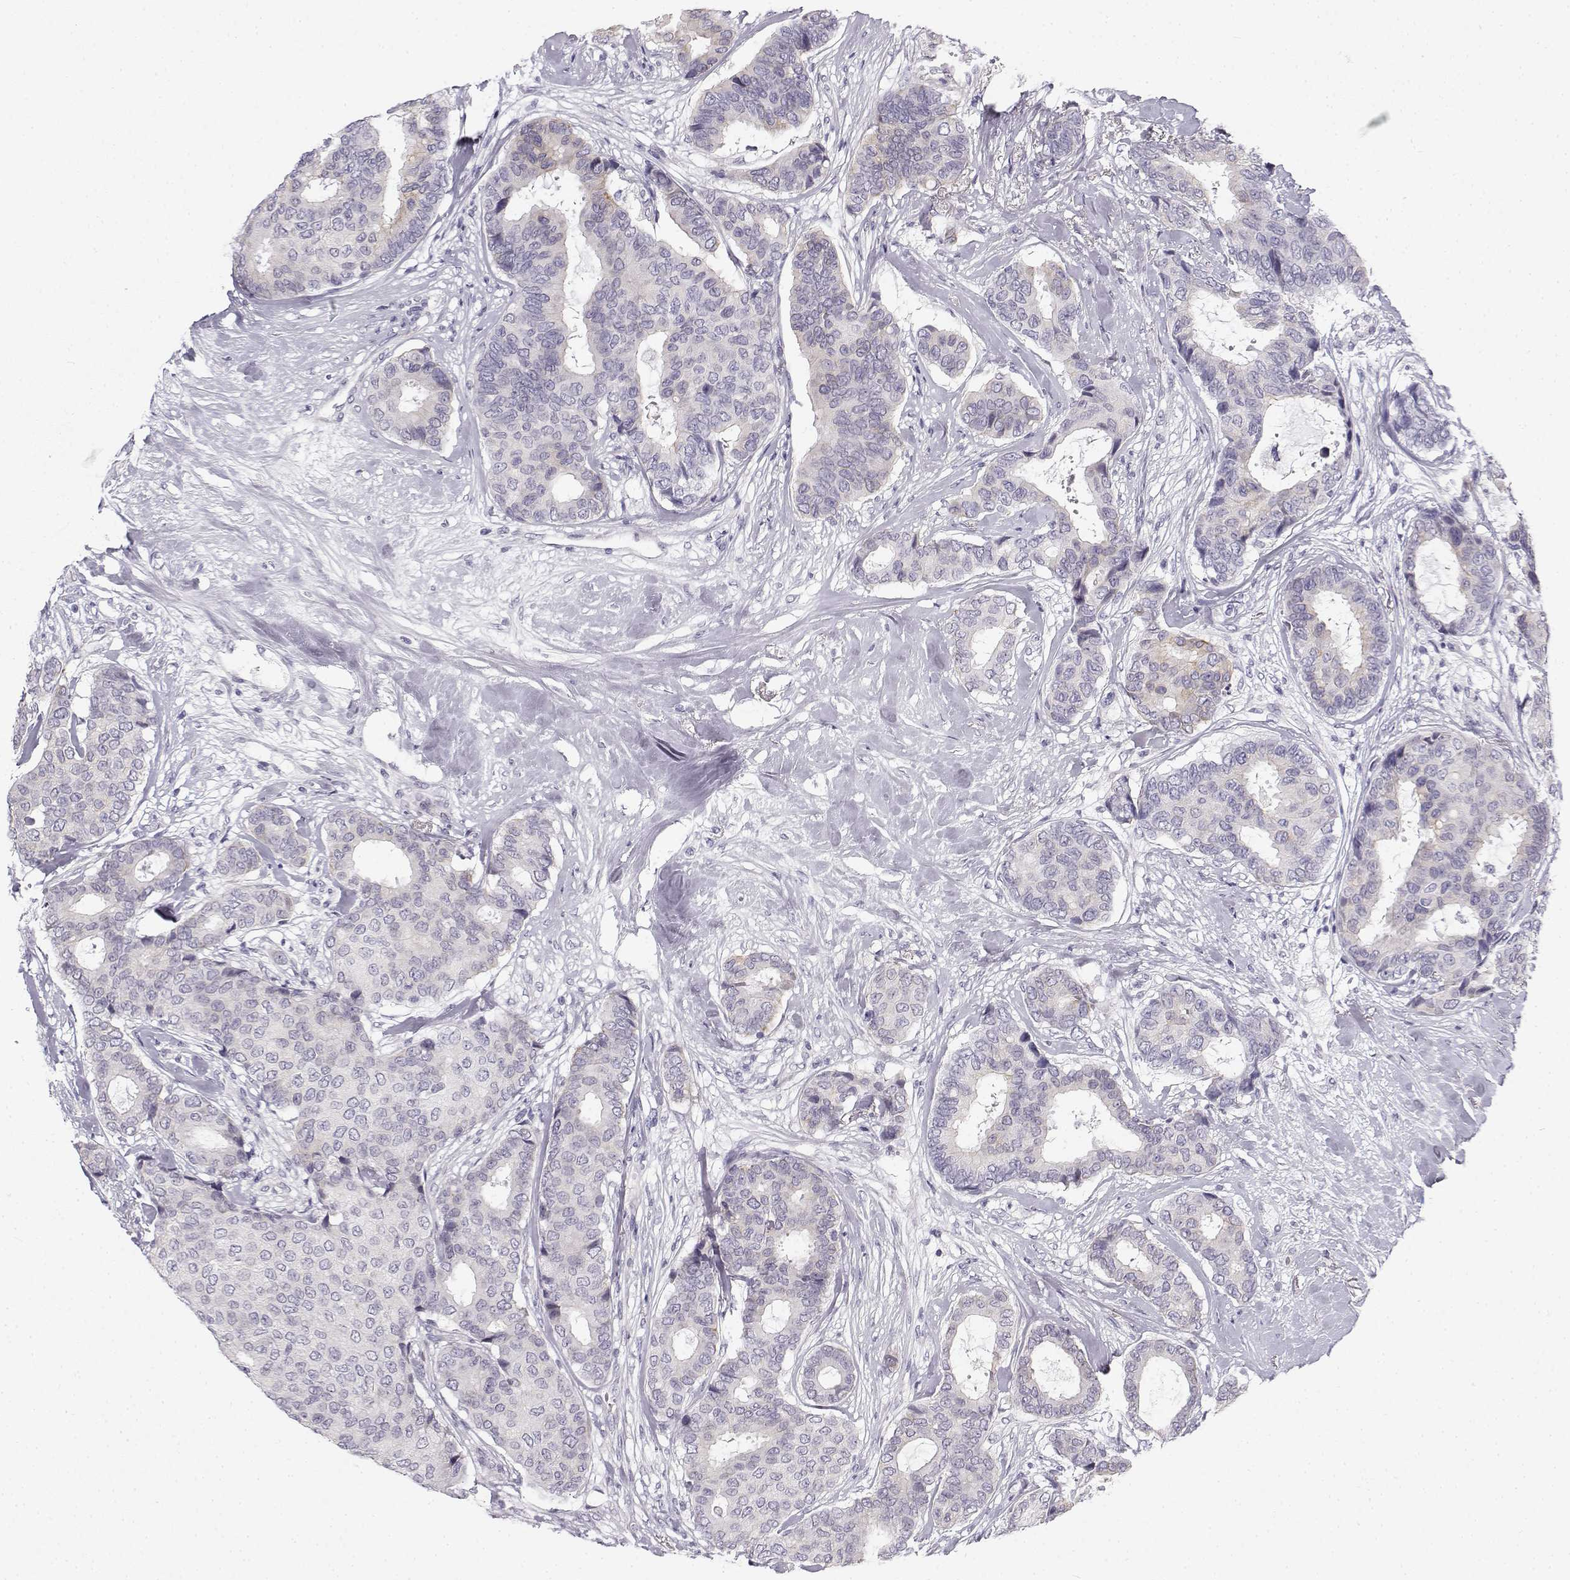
{"staining": {"intensity": "negative", "quantity": "none", "location": "none"}, "tissue": "breast cancer", "cell_type": "Tumor cells", "image_type": "cancer", "snomed": [{"axis": "morphology", "description": "Duct carcinoma"}, {"axis": "topography", "description": "Breast"}], "caption": "The immunohistochemistry (IHC) micrograph has no significant staining in tumor cells of breast infiltrating ductal carcinoma tissue.", "gene": "CREB3L3", "patient": {"sex": "female", "age": 75}}